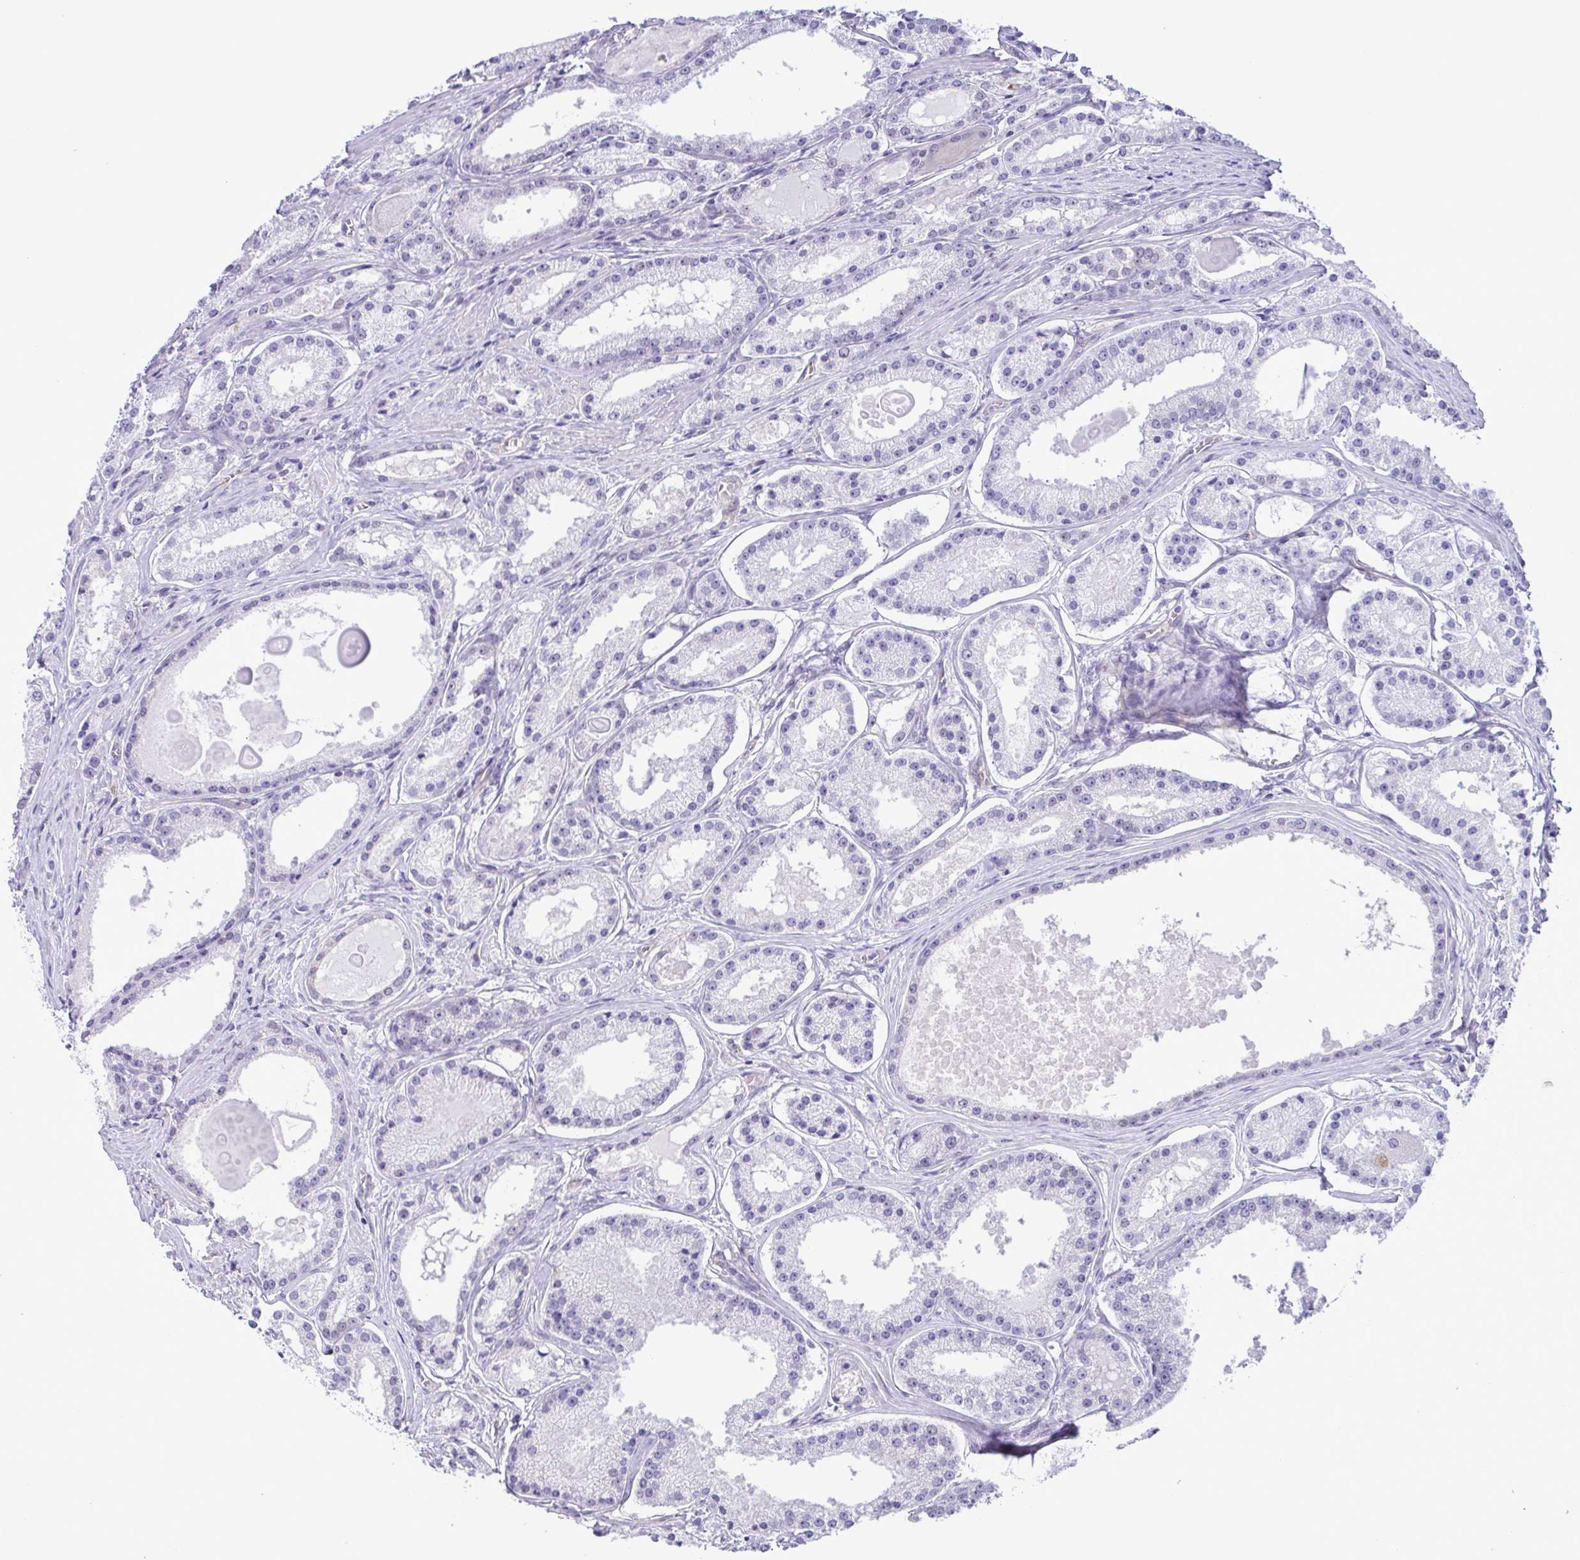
{"staining": {"intensity": "negative", "quantity": "none", "location": "none"}, "tissue": "prostate cancer", "cell_type": "Tumor cells", "image_type": "cancer", "snomed": [{"axis": "morphology", "description": "Adenocarcinoma, Low grade"}, {"axis": "topography", "description": "Prostate"}], "caption": "Image shows no protein staining in tumor cells of prostate low-grade adenocarcinoma tissue.", "gene": "DCLK2", "patient": {"sex": "male", "age": 57}}